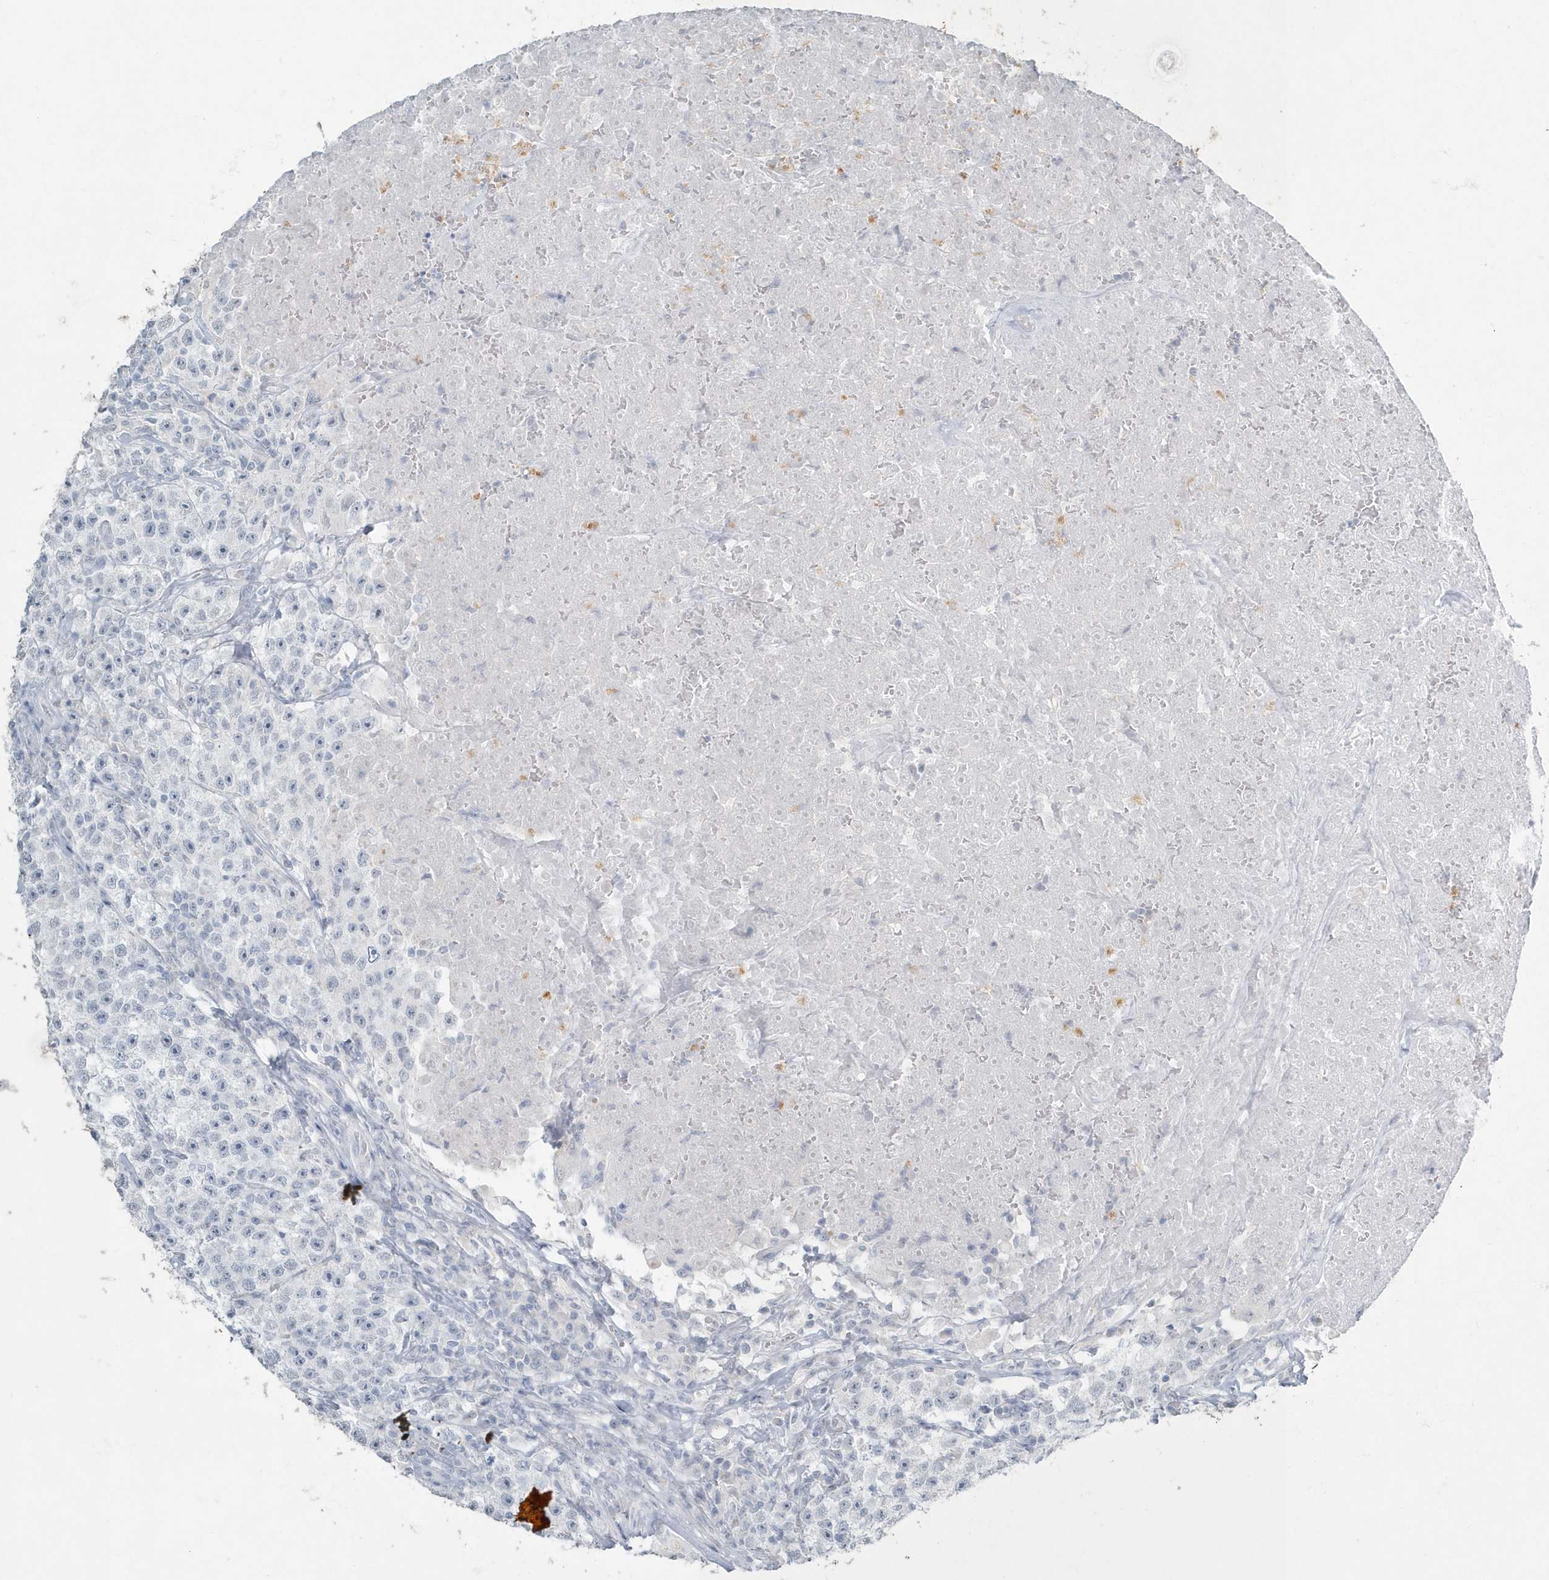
{"staining": {"intensity": "negative", "quantity": "none", "location": "none"}, "tissue": "testis cancer", "cell_type": "Tumor cells", "image_type": "cancer", "snomed": [{"axis": "morphology", "description": "Seminoma, NOS"}, {"axis": "topography", "description": "Testis"}], "caption": "High power microscopy image of an IHC image of testis cancer (seminoma), revealing no significant expression in tumor cells.", "gene": "MYOT", "patient": {"sex": "male", "age": 22}}